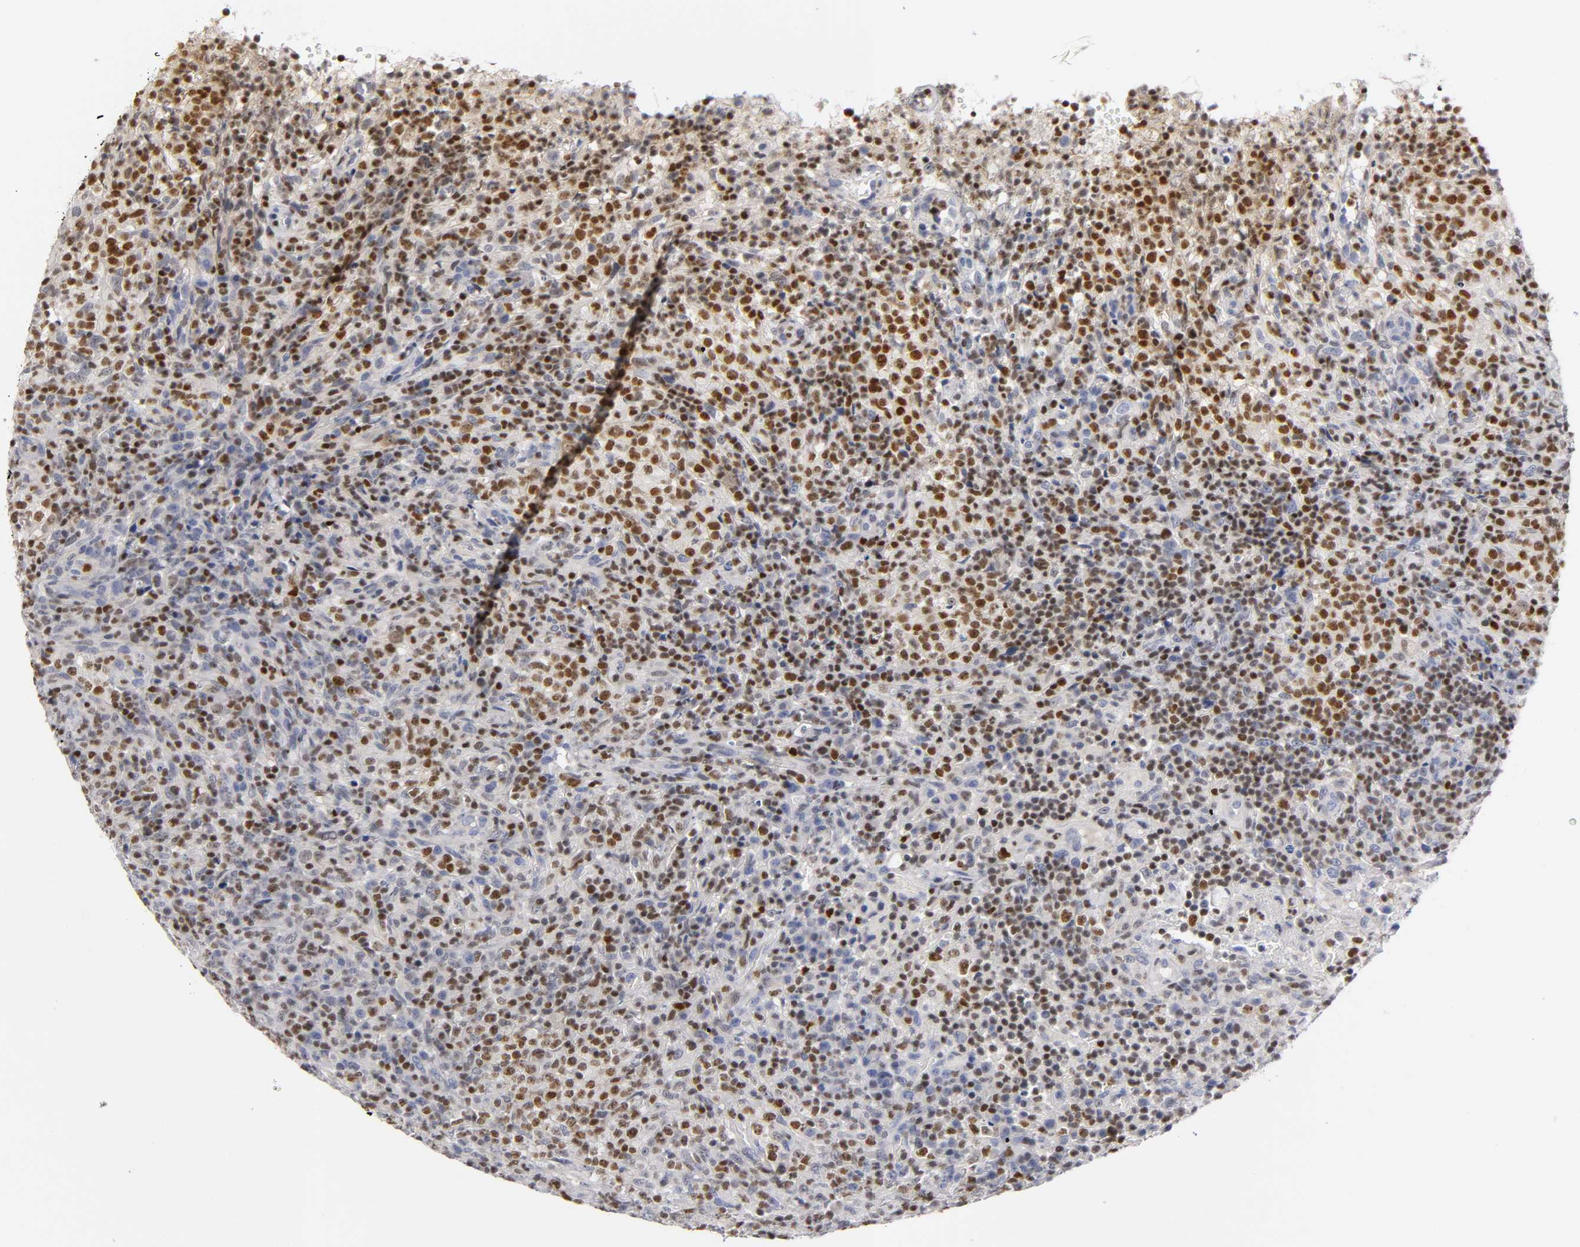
{"staining": {"intensity": "moderate", "quantity": ">75%", "location": "nuclear"}, "tissue": "lymphoma", "cell_type": "Tumor cells", "image_type": "cancer", "snomed": [{"axis": "morphology", "description": "Malignant lymphoma, non-Hodgkin's type, High grade"}, {"axis": "topography", "description": "Lymph node"}], "caption": "Moderate nuclear positivity for a protein is identified in about >75% of tumor cells of high-grade malignant lymphoma, non-Hodgkin's type using immunohistochemistry.", "gene": "RUNX1", "patient": {"sex": "female", "age": 76}}